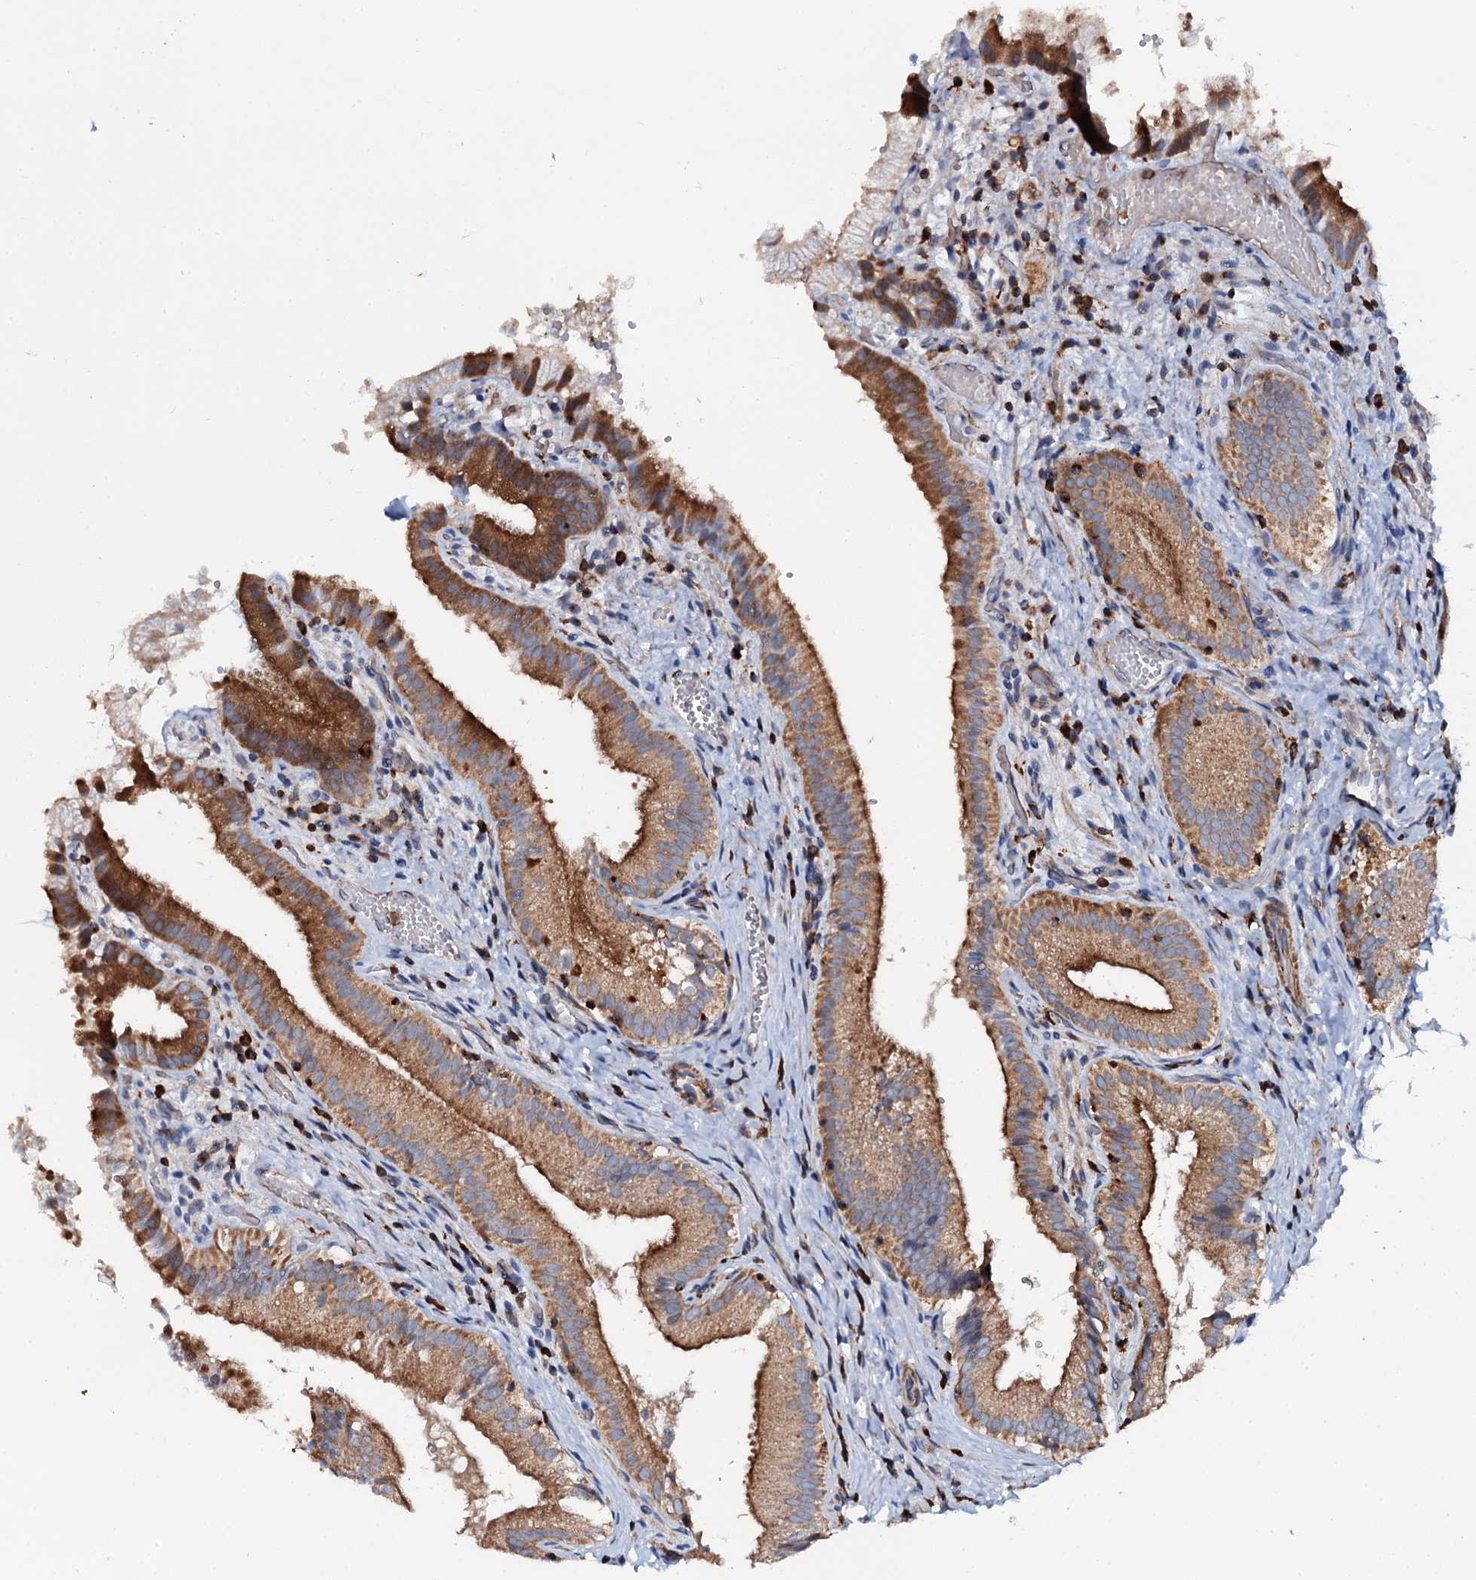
{"staining": {"intensity": "moderate", "quantity": ">75%", "location": "cytoplasmic/membranous"}, "tissue": "gallbladder", "cell_type": "Glandular cells", "image_type": "normal", "snomed": [{"axis": "morphology", "description": "Normal tissue, NOS"}, {"axis": "topography", "description": "Gallbladder"}], "caption": "A medium amount of moderate cytoplasmic/membranous positivity is present in approximately >75% of glandular cells in benign gallbladder. Immunohistochemistry (ihc) stains the protein of interest in brown and the nuclei are stained blue.", "gene": "VAMP8", "patient": {"sex": "female", "age": 30}}